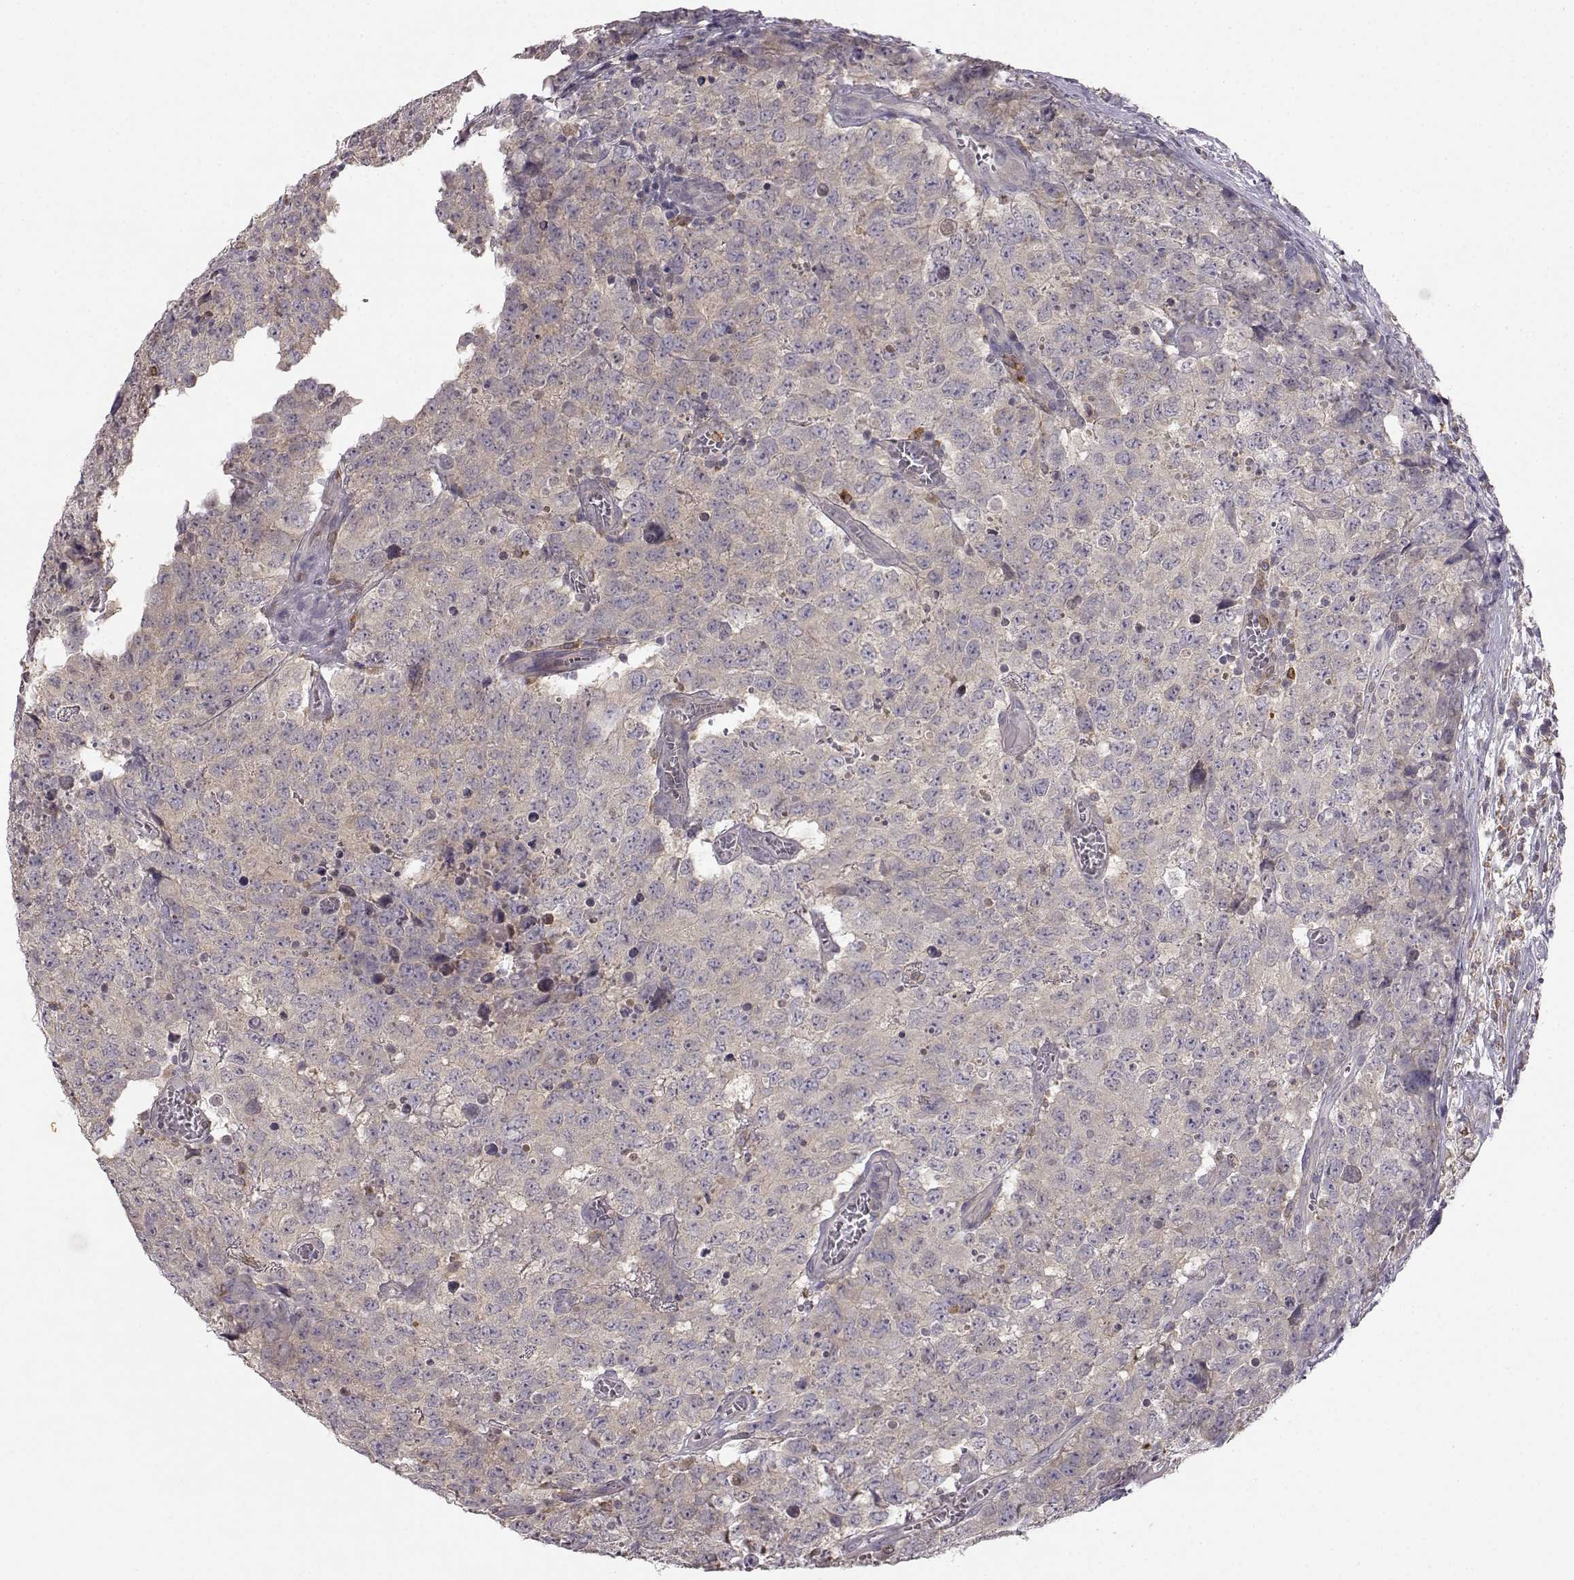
{"staining": {"intensity": "negative", "quantity": "none", "location": "none"}, "tissue": "testis cancer", "cell_type": "Tumor cells", "image_type": "cancer", "snomed": [{"axis": "morphology", "description": "Carcinoma, Embryonal, NOS"}, {"axis": "topography", "description": "Testis"}], "caption": "High power microscopy image of an immunohistochemistry (IHC) image of testis cancer, revealing no significant staining in tumor cells.", "gene": "SPAG17", "patient": {"sex": "male", "age": 23}}